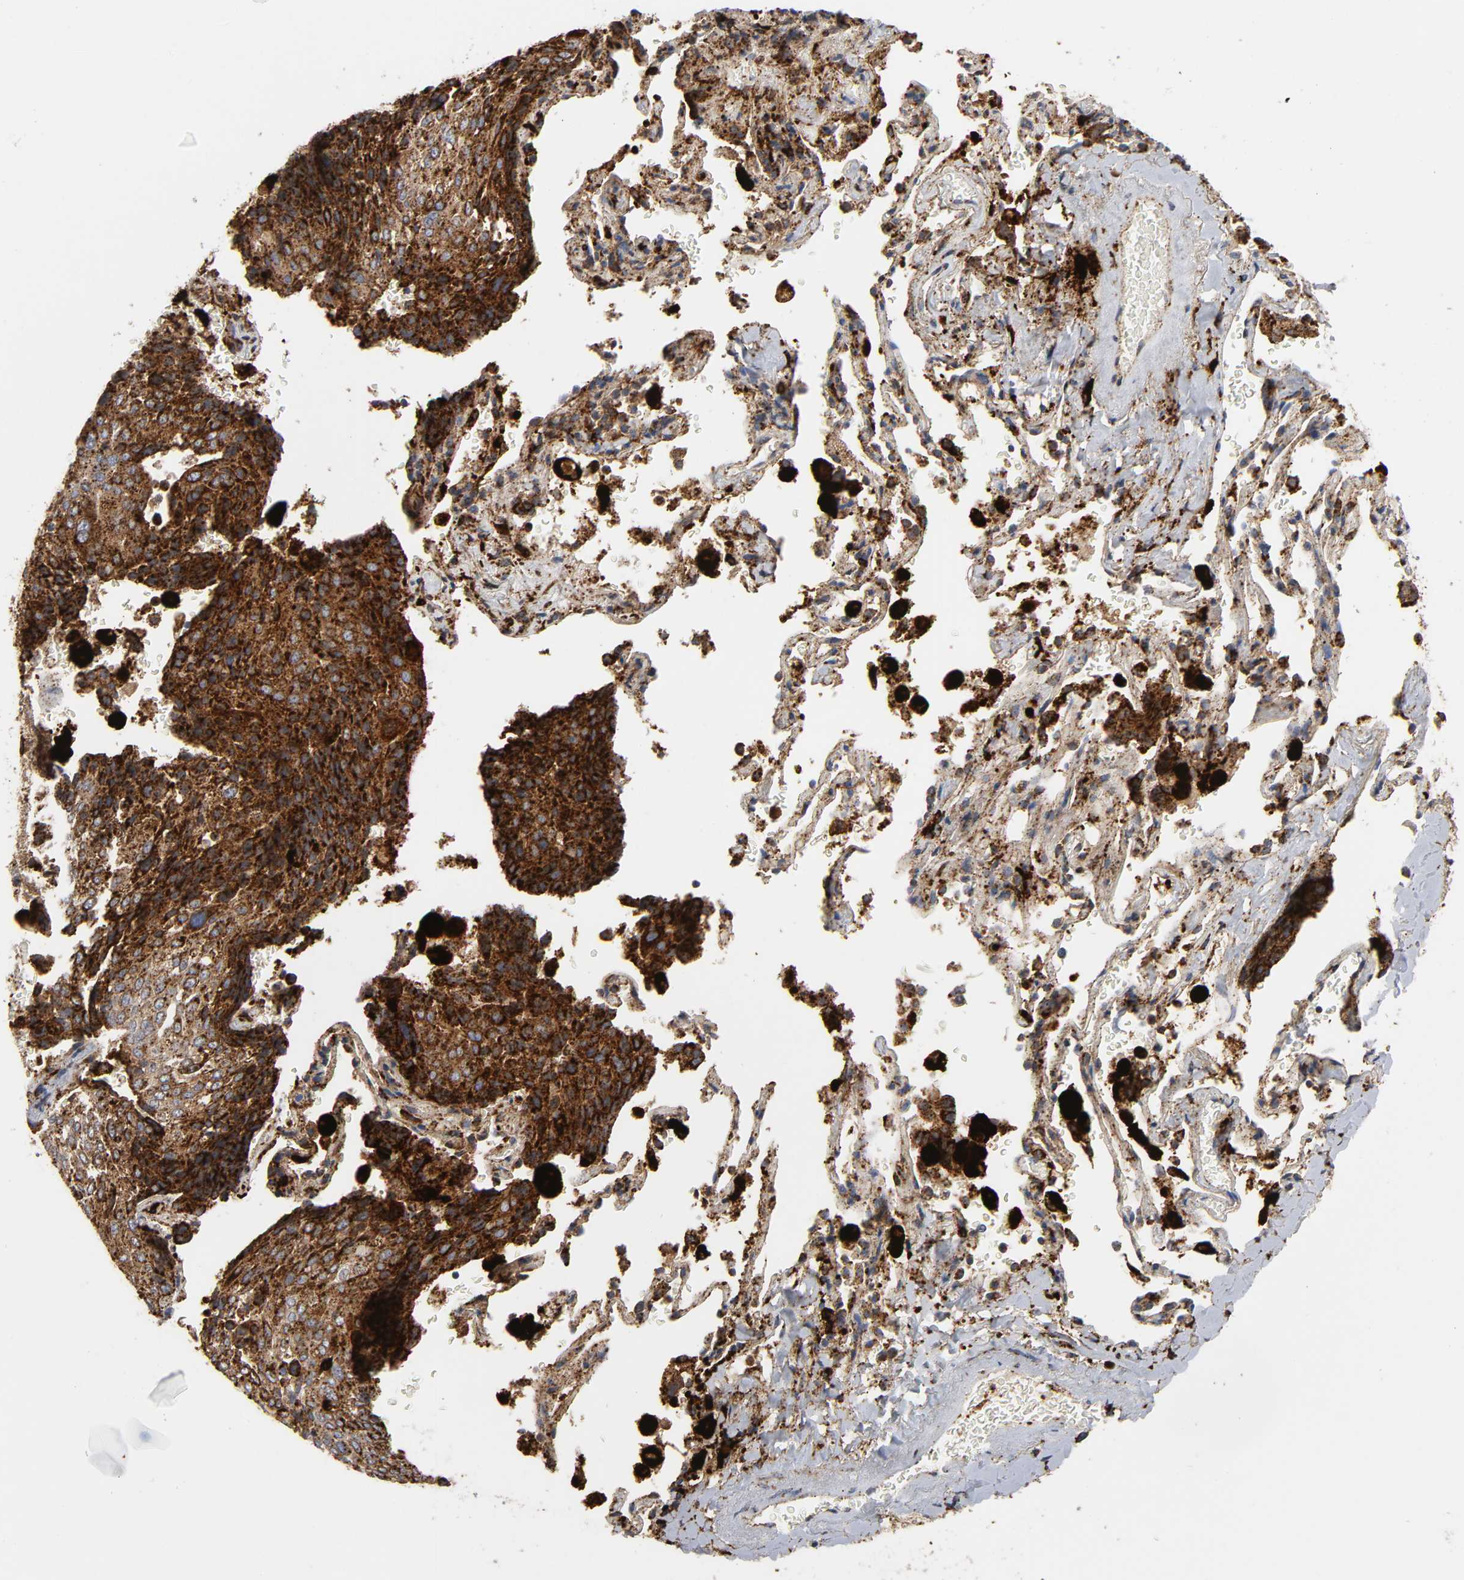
{"staining": {"intensity": "strong", "quantity": ">75%", "location": "cytoplasmic/membranous"}, "tissue": "lung cancer", "cell_type": "Tumor cells", "image_type": "cancer", "snomed": [{"axis": "morphology", "description": "Squamous cell carcinoma, NOS"}, {"axis": "topography", "description": "Lung"}], "caption": "A high-resolution photomicrograph shows IHC staining of lung cancer (squamous cell carcinoma), which demonstrates strong cytoplasmic/membranous expression in about >75% of tumor cells. (Stains: DAB (3,3'-diaminobenzidine) in brown, nuclei in blue, Microscopy: brightfield microscopy at high magnification).", "gene": "PSAP", "patient": {"sex": "male", "age": 54}}